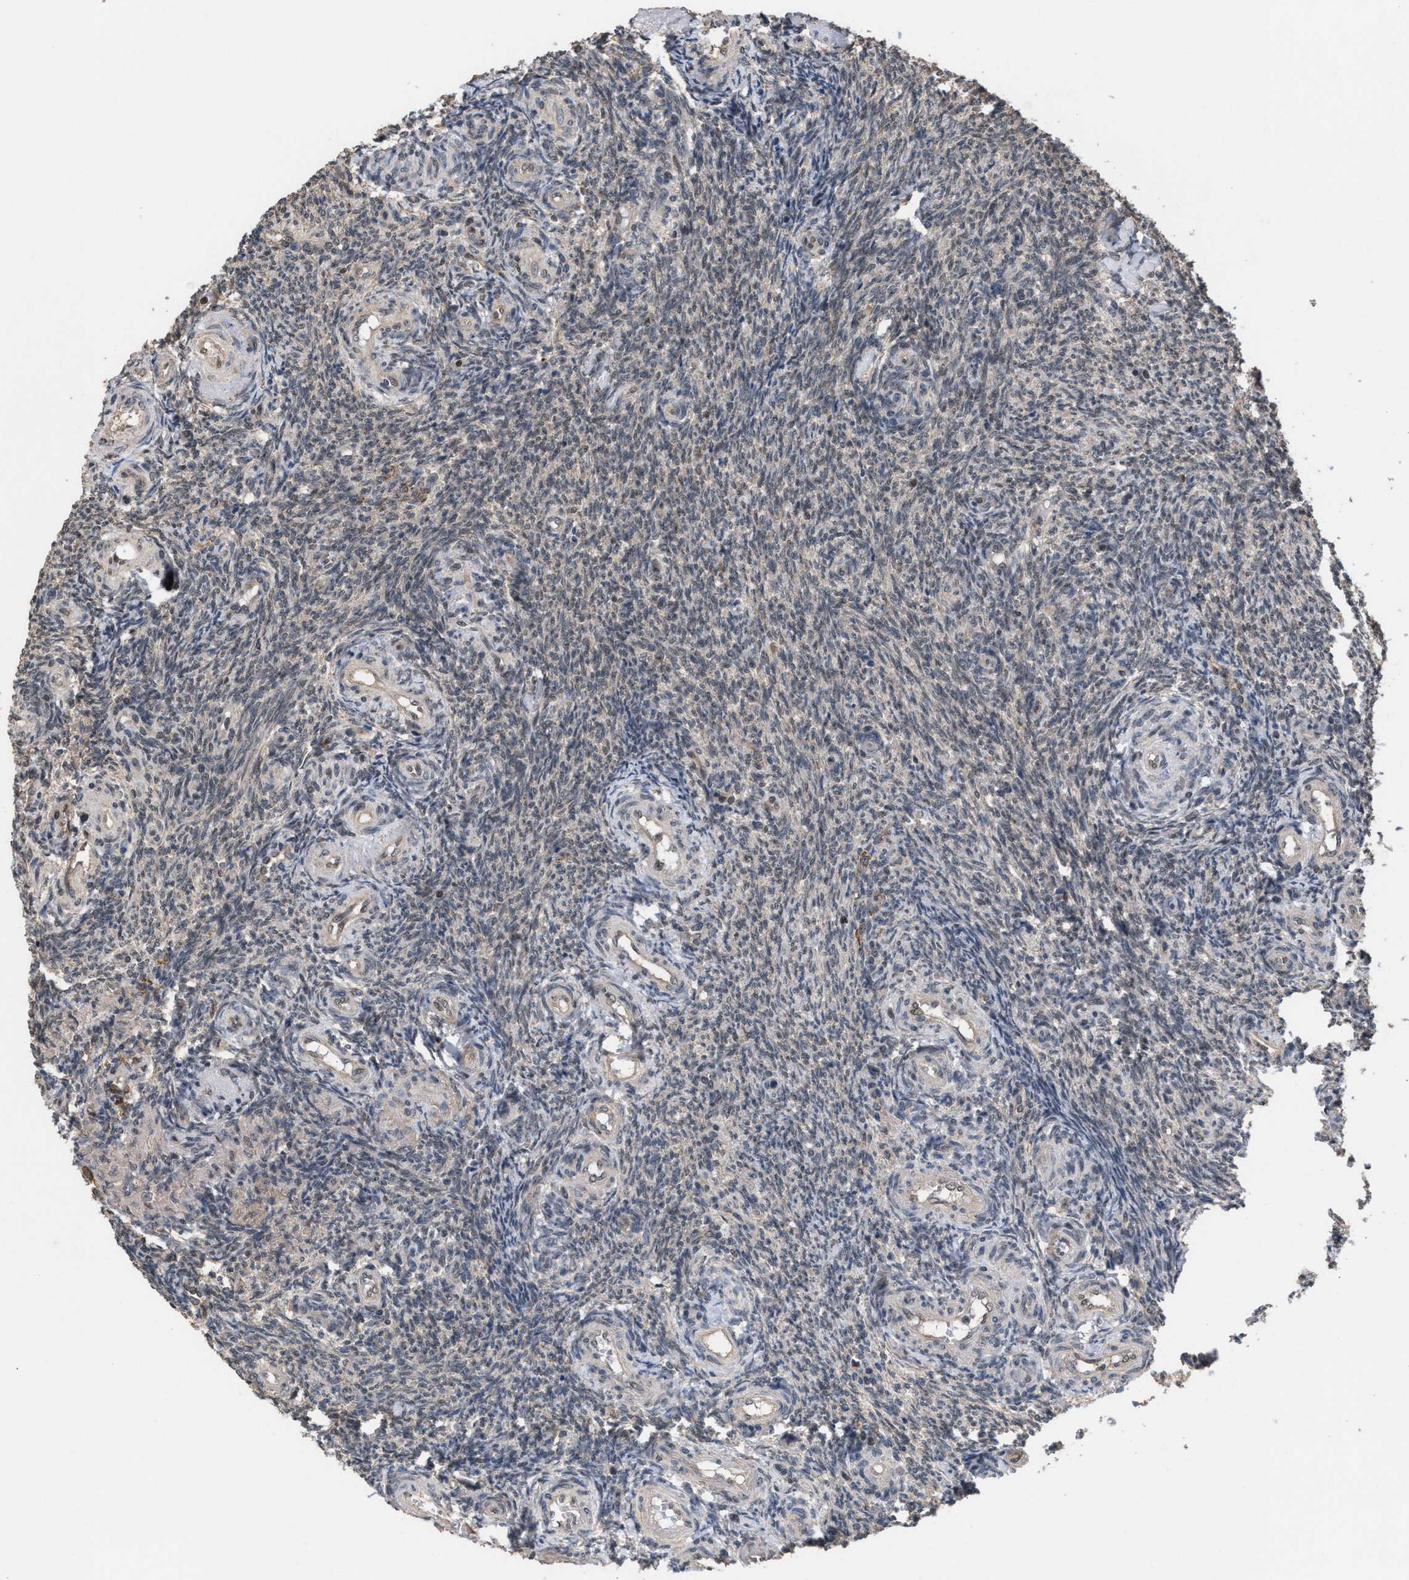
{"staining": {"intensity": "weak", "quantity": "<25%", "location": "nuclear"}, "tissue": "ovary", "cell_type": "Follicle cells", "image_type": "normal", "snomed": [{"axis": "morphology", "description": "Normal tissue, NOS"}, {"axis": "topography", "description": "Ovary"}], "caption": "The immunohistochemistry (IHC) image has no significant positivity in follicle cells of ovary. (DAB (3,3'-diaminobenzidine) IHC visualized using brightfield microscopy, high magnification).", "gene": "C9orf78", "patient": {"sex": "female", "age": 41}}